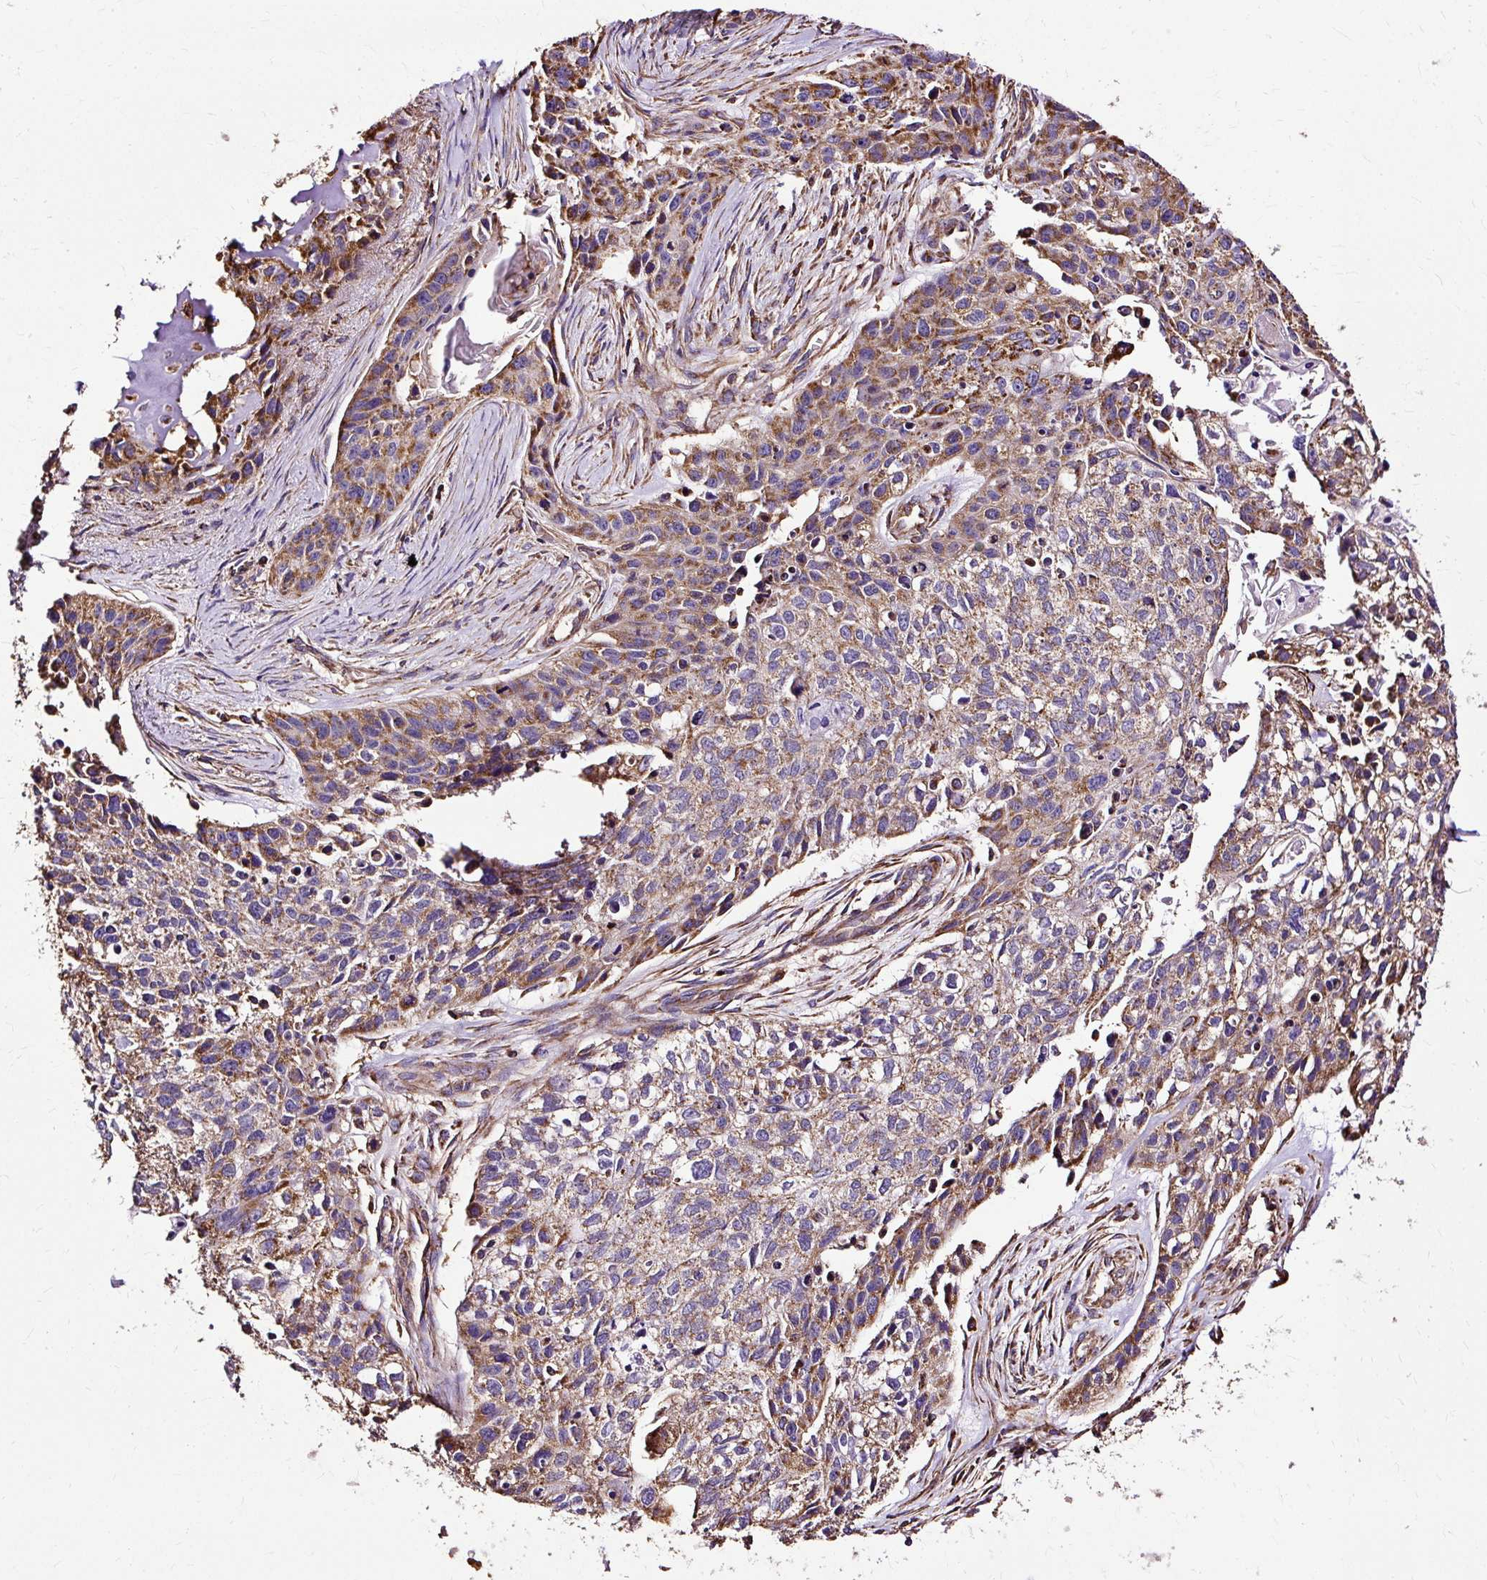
{"staining": {"intensity": "moderate", "quantity": ">75%", "location": "cytoplasmic/membranous"}, "tissue": "lung cancer", "cell_type": "Tumor cells", "image_type": "cancer", "snomed": [{"axis": "morphology", "description": "Squamous cell carcinoma, NOS"}, {"axis": "topography", "description": "Lung"}], "caption": "Lung cancer (squamous cell carcinoma) tissue displays moderate cytoplasmic/membranous expression in approximately >75% of tumor cells", "gene": "KLHL11", "patient": {"sex": "male", "age": 74}}